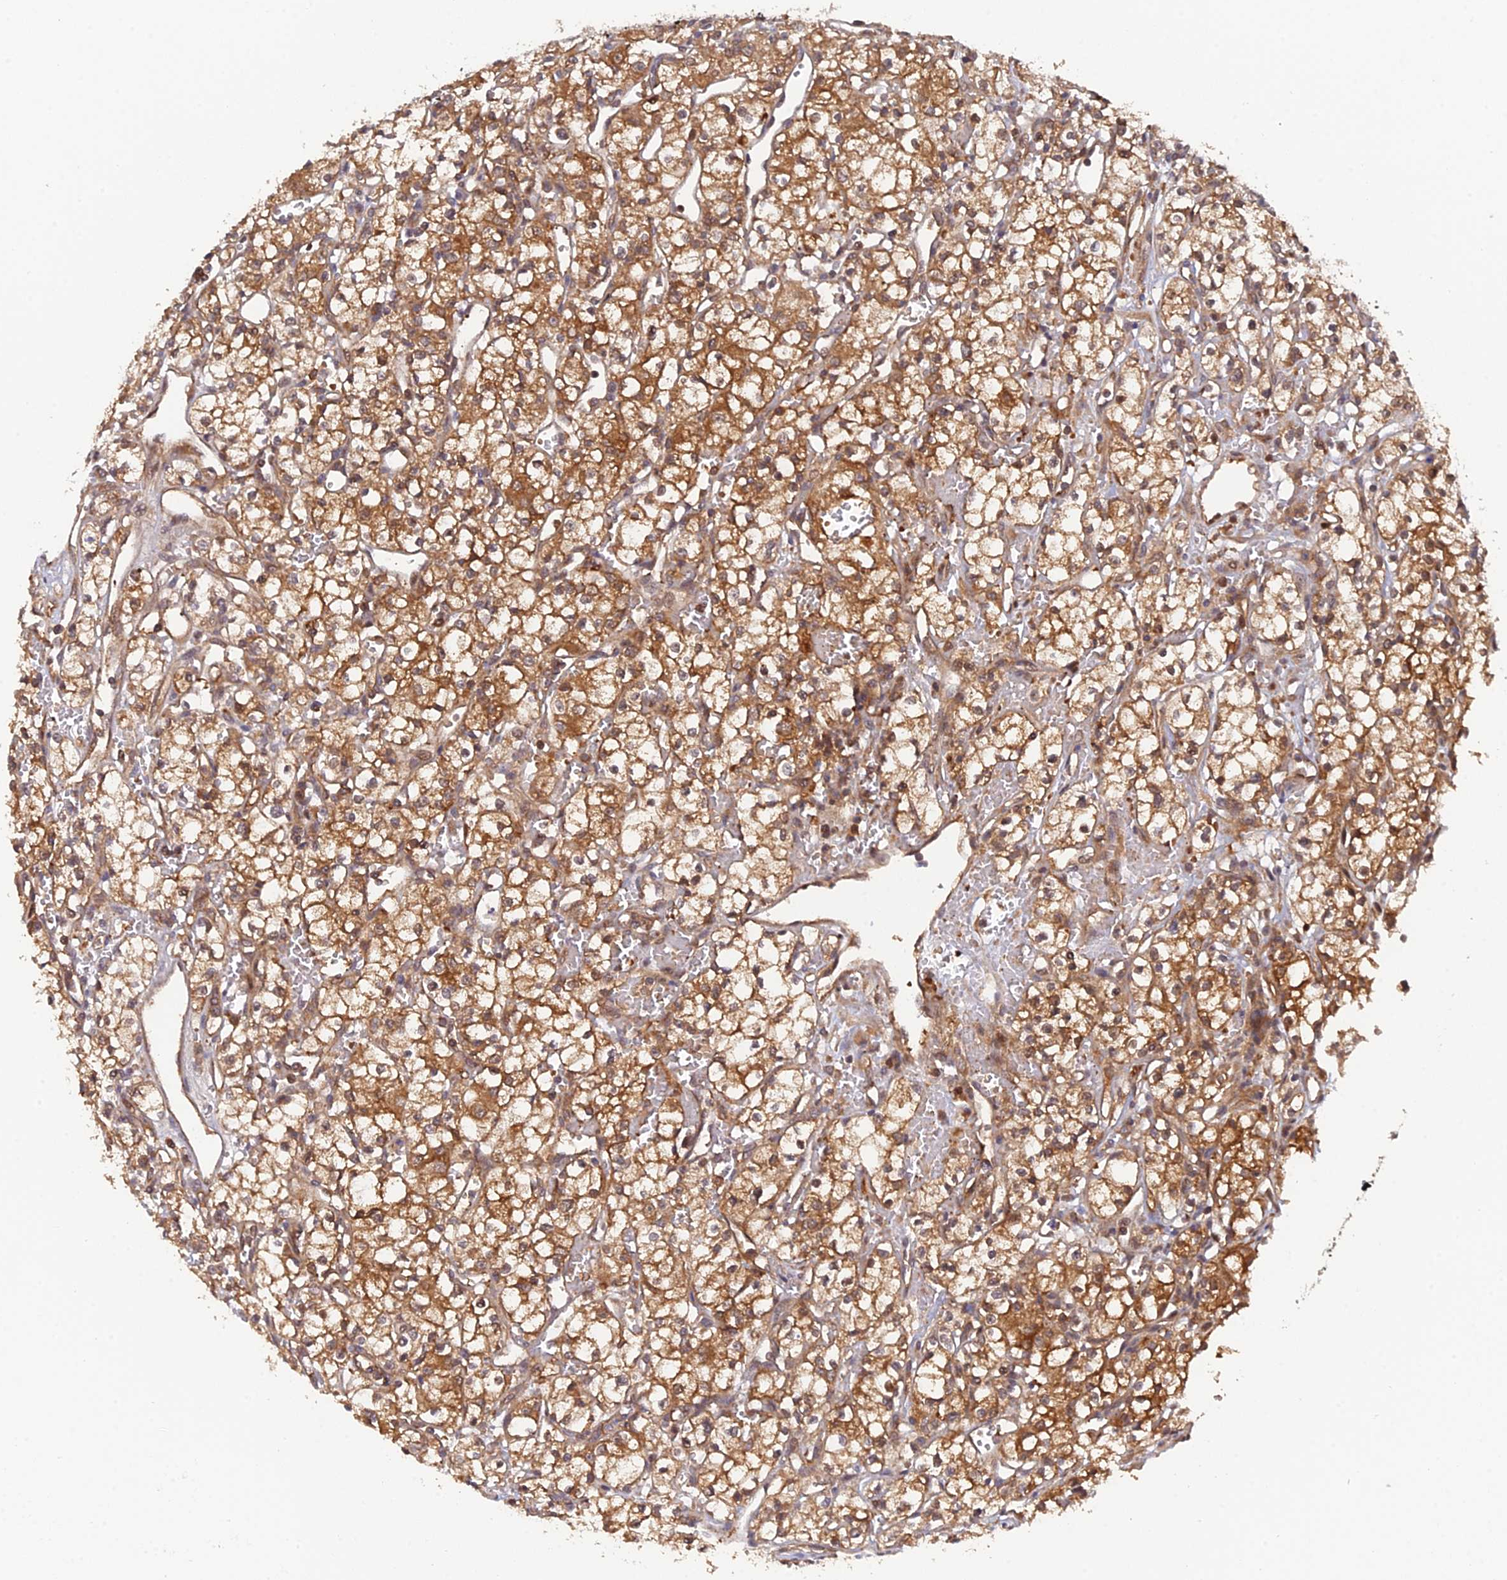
{"staining": {"intensity": "strong", "quantity": ">75%", "location": "cytoplasmic/membranous,nuclear"}, "tissue": "renal cancer", "cell_type": "Tumor cells", "image_type": "cancer", "snomed": [{"axis": "morphology", "description": "Adenocarcinoma, NOS"}, {"axis": "topography", "description": "Kidney"}], "caption": "Immunohistochemistry (DAB) staining of renal cancer (adenocarcinoma) reveals strong cytoplasmic/membranous and nuclear protein staining in approximately >75% of tumor cells.", "gene": "ARL2BP", "patient": {"sex": "male", "age": 59}}